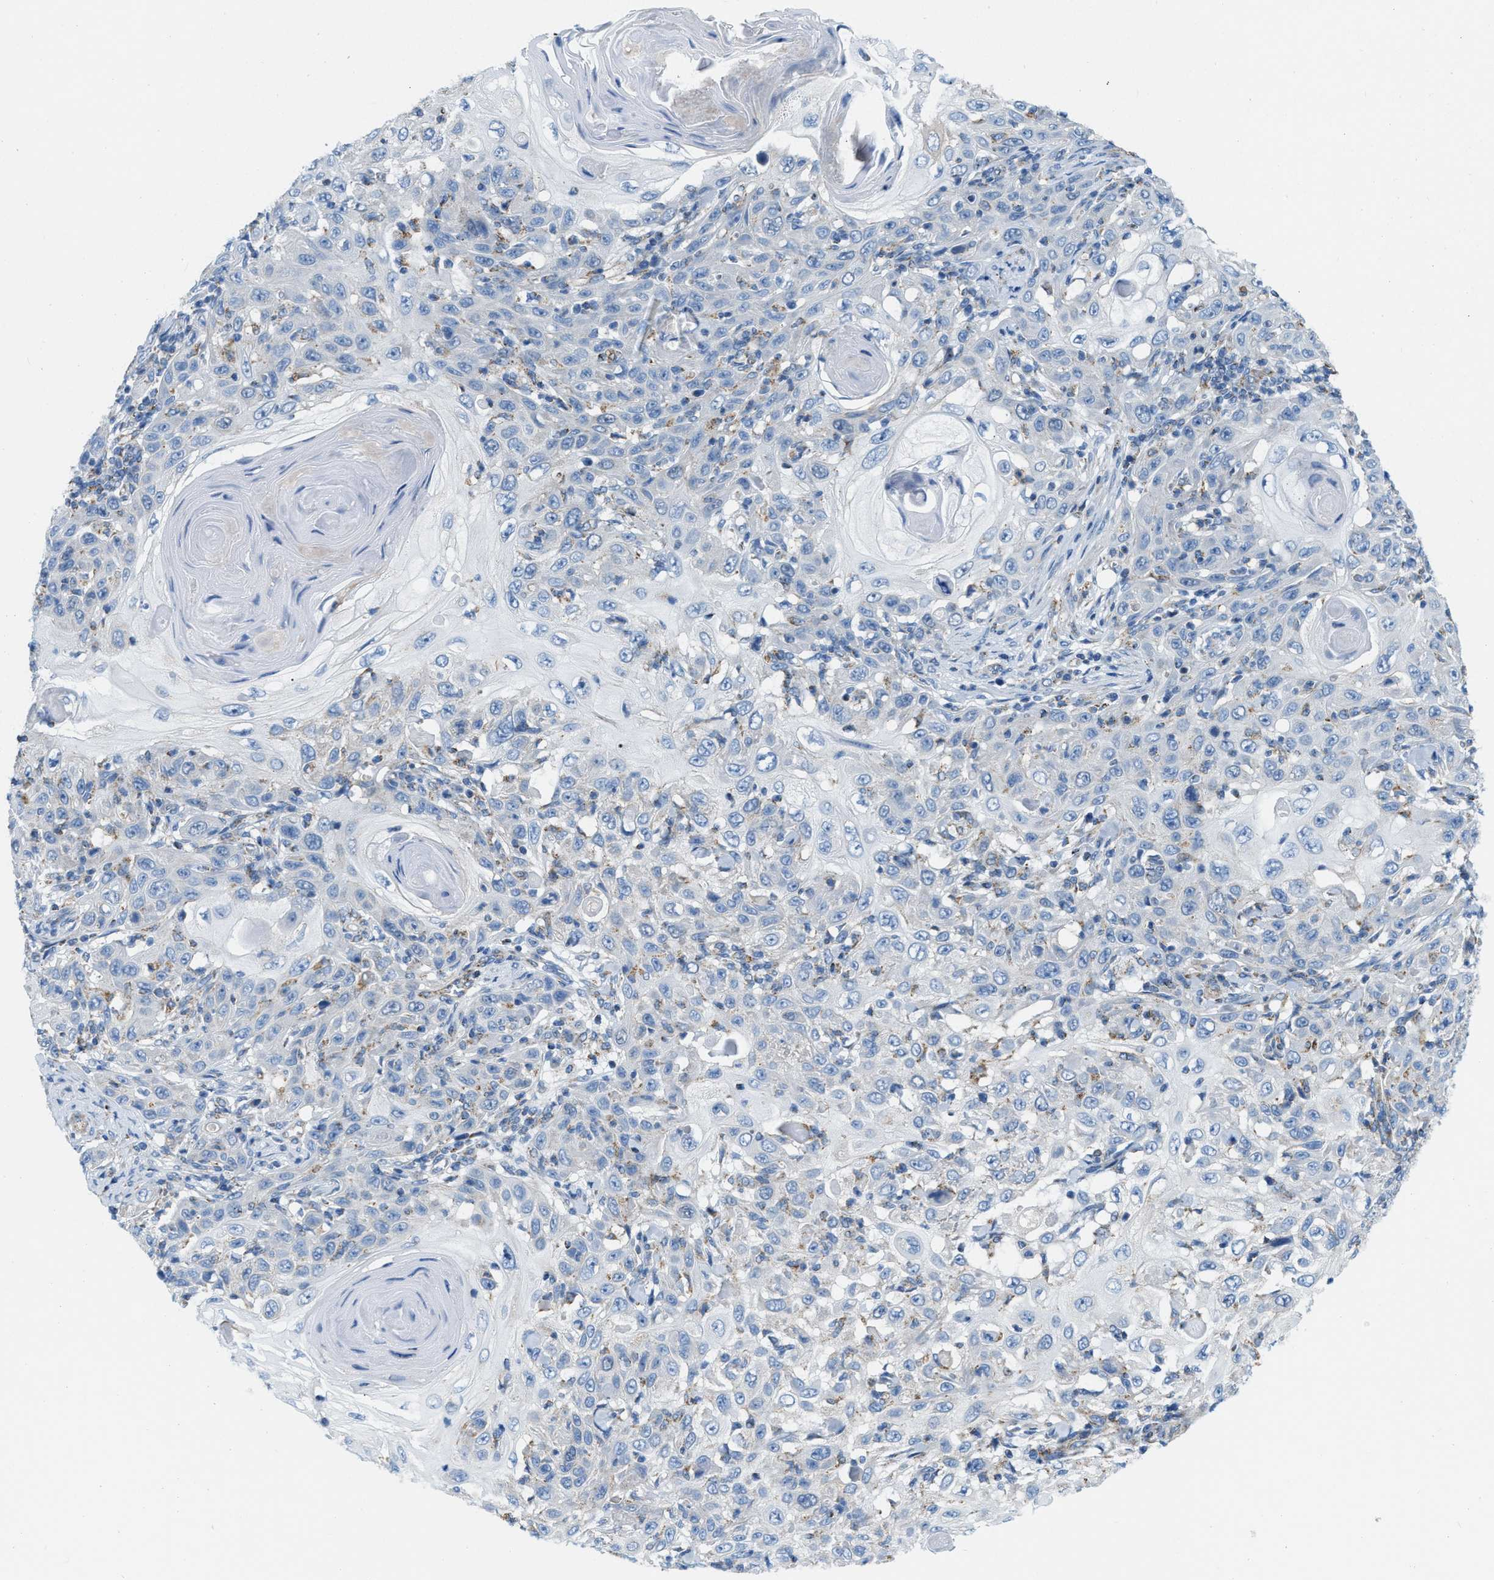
{"staining": {"intensity": "weak", "quantity": "<25%", "location": "cytoplasmic/membranous"}, "tissue": "skin cancer", "cell_type": "Tumor cells", "image_type": "cancer", "snomed": [{"axis": "morphology", "description": "Squamous cell carcinoma, NOS"}, {"axis": "topography", "description": "Skin"}], "caption": "Squamous cell carcinoma (skin) stained for a protein using immunohistochemistry shows no staining tumor cells.", "gene": "JADE1", "patient": {"sex": "female", "age": 88}}